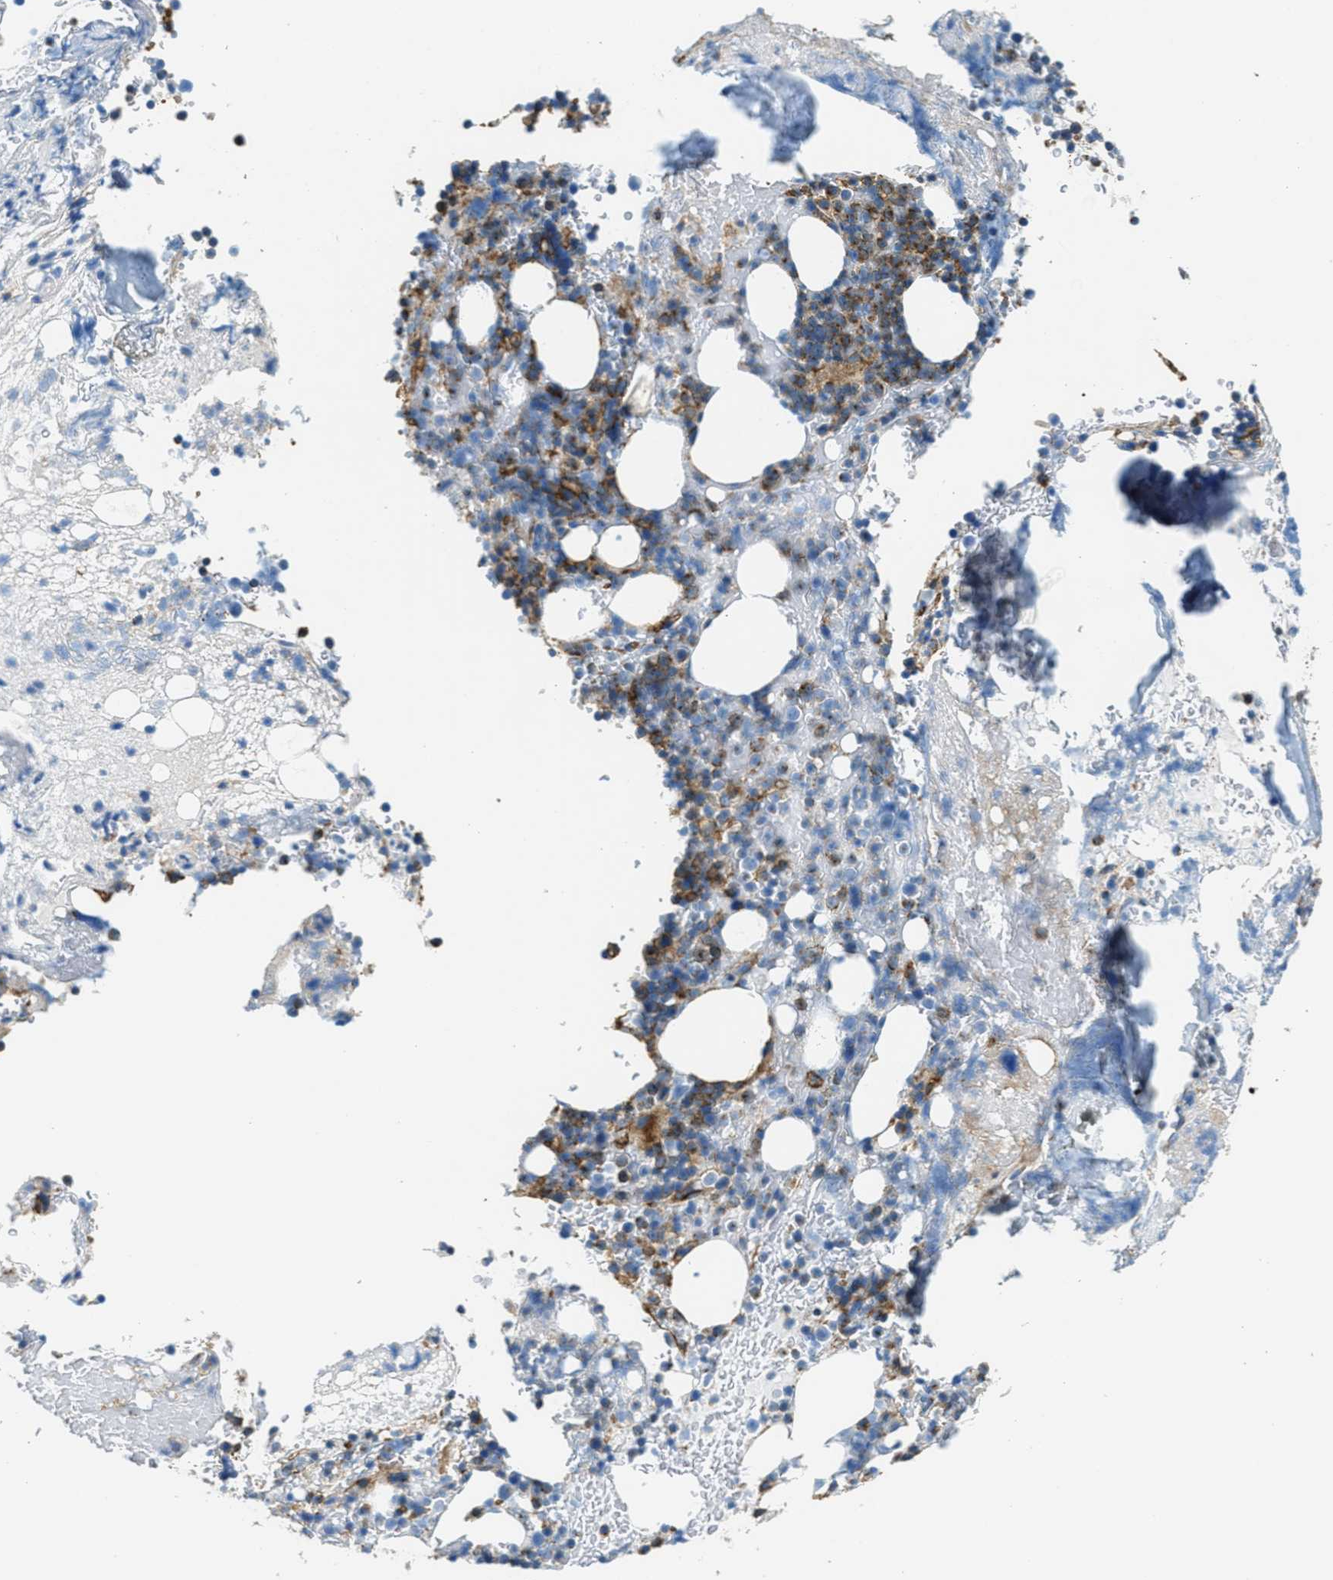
{"staining": {"intensity": "moderate", "quantity": ">75%", "location": "cytoplasmic/membranous"}, "tissue": "bone marrow", "cell_type": "Hematopoietic cells", "image_type": "normal", "snomed": [{"axis": "morphology", "description": "Normal tissue, NOS"}, {"axis": "topography", "description": "Bone marrow"}], "caption": "Benign bone marrow reveals moderate cytoplasmic/membranous staining in about >75% of hematopoietic cells.", "gene": "AP2B1", "patient": {"sex": "female", "age": 73}}